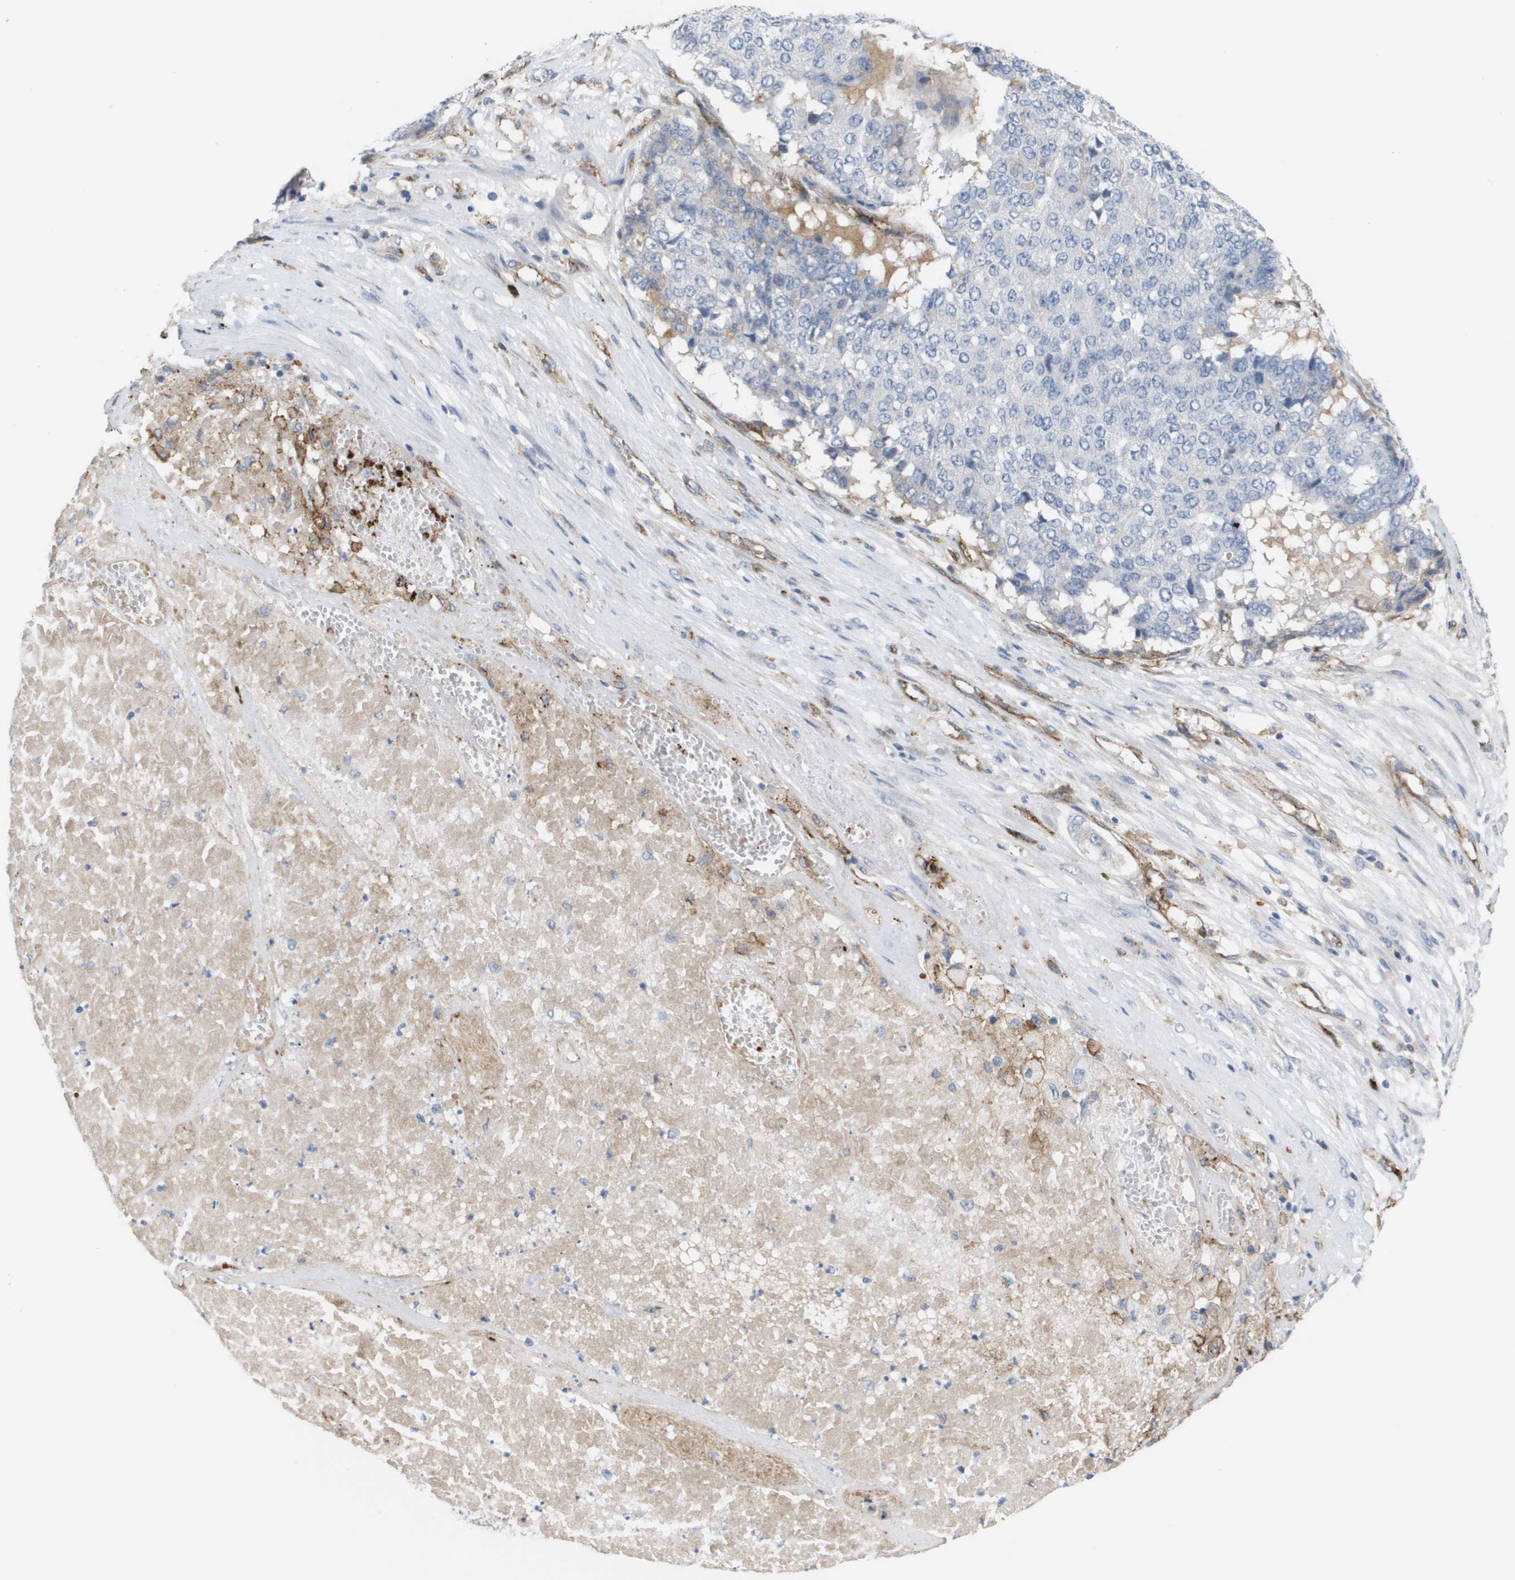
{"staining": {"intensity": "negative", "quantity": "none", "location": "none"}, "tissue": "pancreatic cancer", "cell_type": "Tumor cells", "image_type": "cancer", "snomed": [{"axis": "morphology", "description": "Adenocarcinoma, NOS"}, {"axis": "topography", "description": "Pancreas"}], "caption": "IHC photomicrograph of pancreatic cancer stained for a protein (brown), which demonstrates no staining in tumor cells.", "gene": "ANGPT2", "patient": {"sex": "male", "age": 50}}